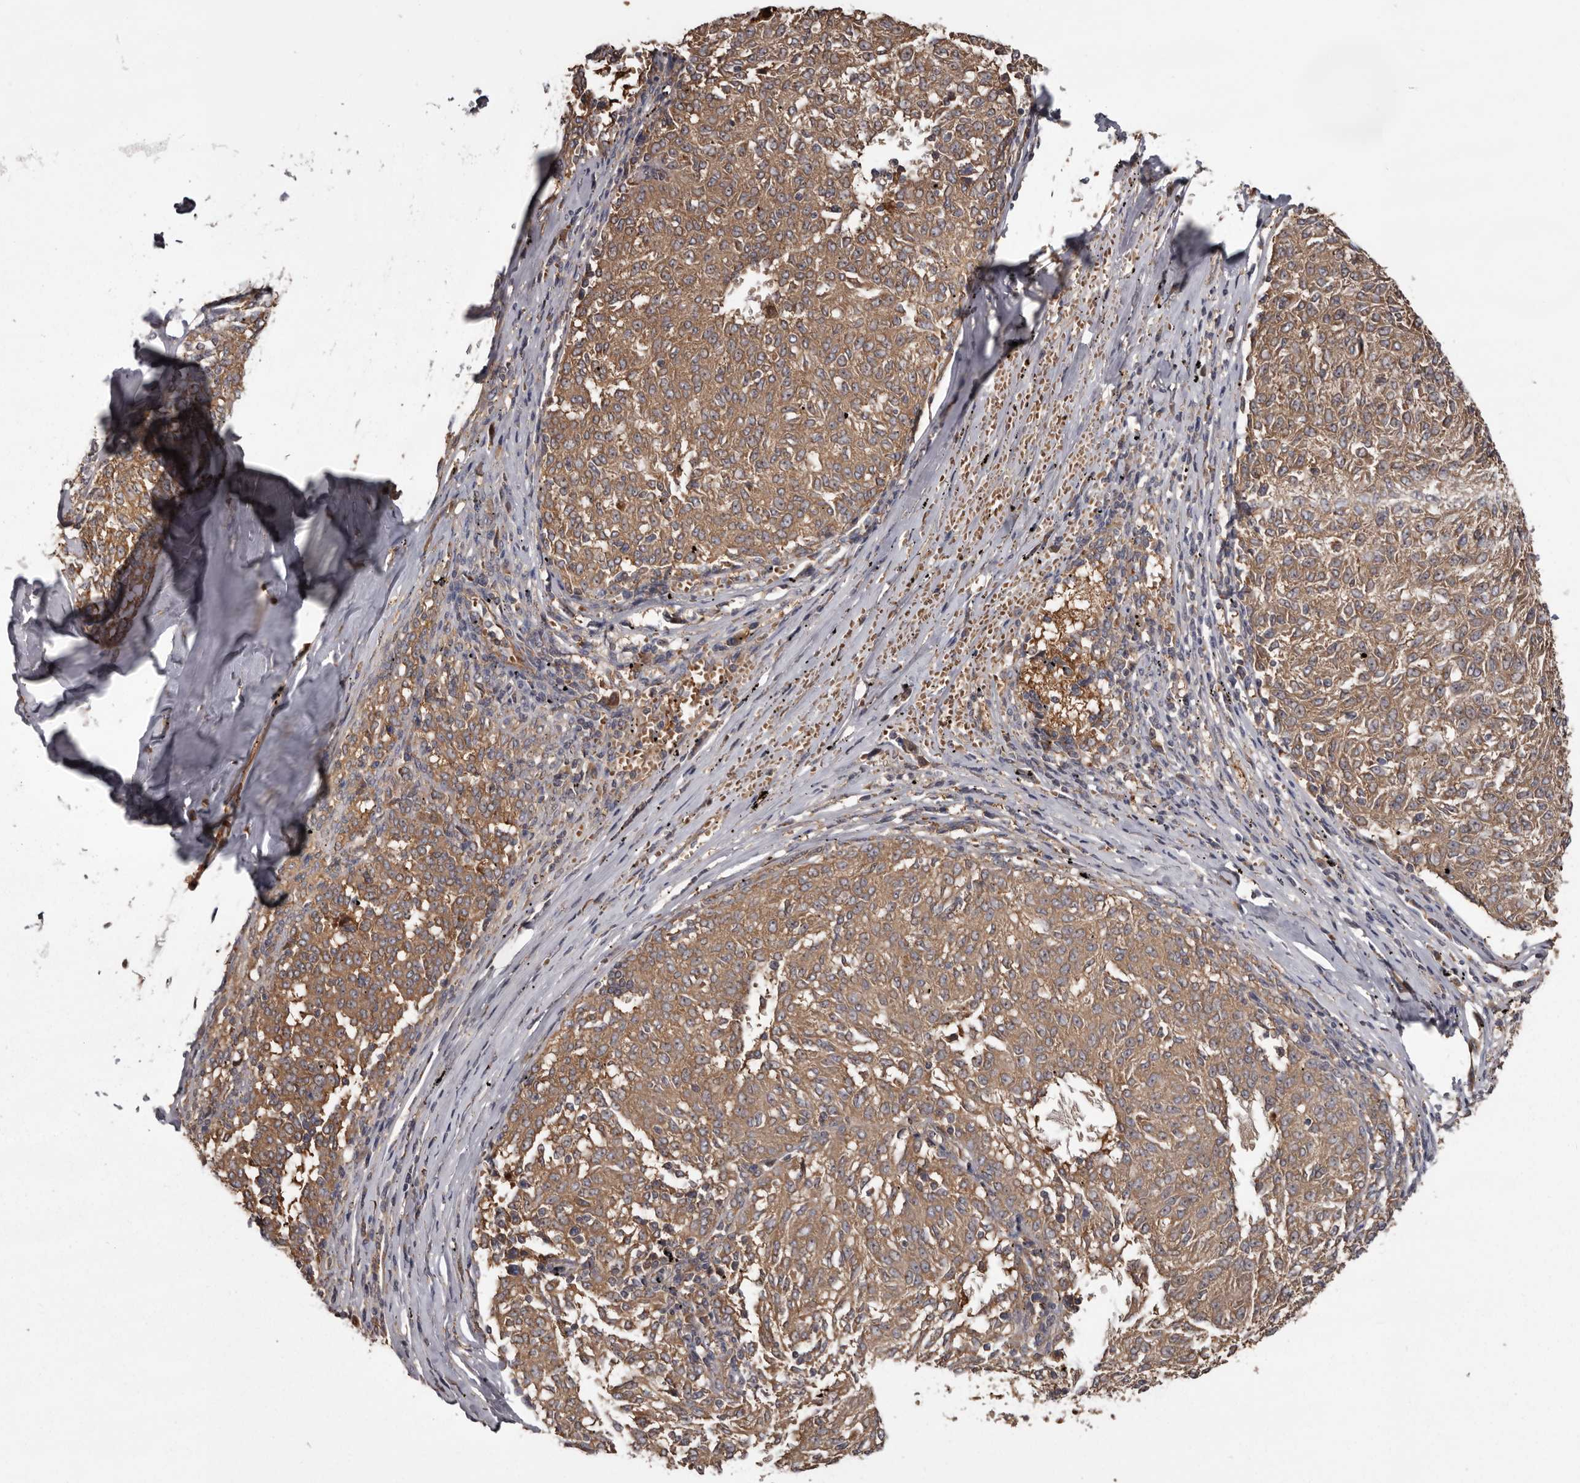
{"staining": {"intensity": "moderate", "quantity": ">75%", "location": "cytoplasmic/membranous"}, "tissue": "melanoma", "cell_type": "Tumor cells", "image_type": "cancer", "snomed": [{"axis": "morphology", "description": "Malignant melanoma, NOS"}, {"axis": "topography", "description": "Skin"}], "caption": "Immunohistochemical staining of melanoma reveals moderate cytoplasmic/membranous protein staining in approximately >75% of tumor cells.", "gene": "DARS1", "patient": {"sex": "female", "age": 72}}